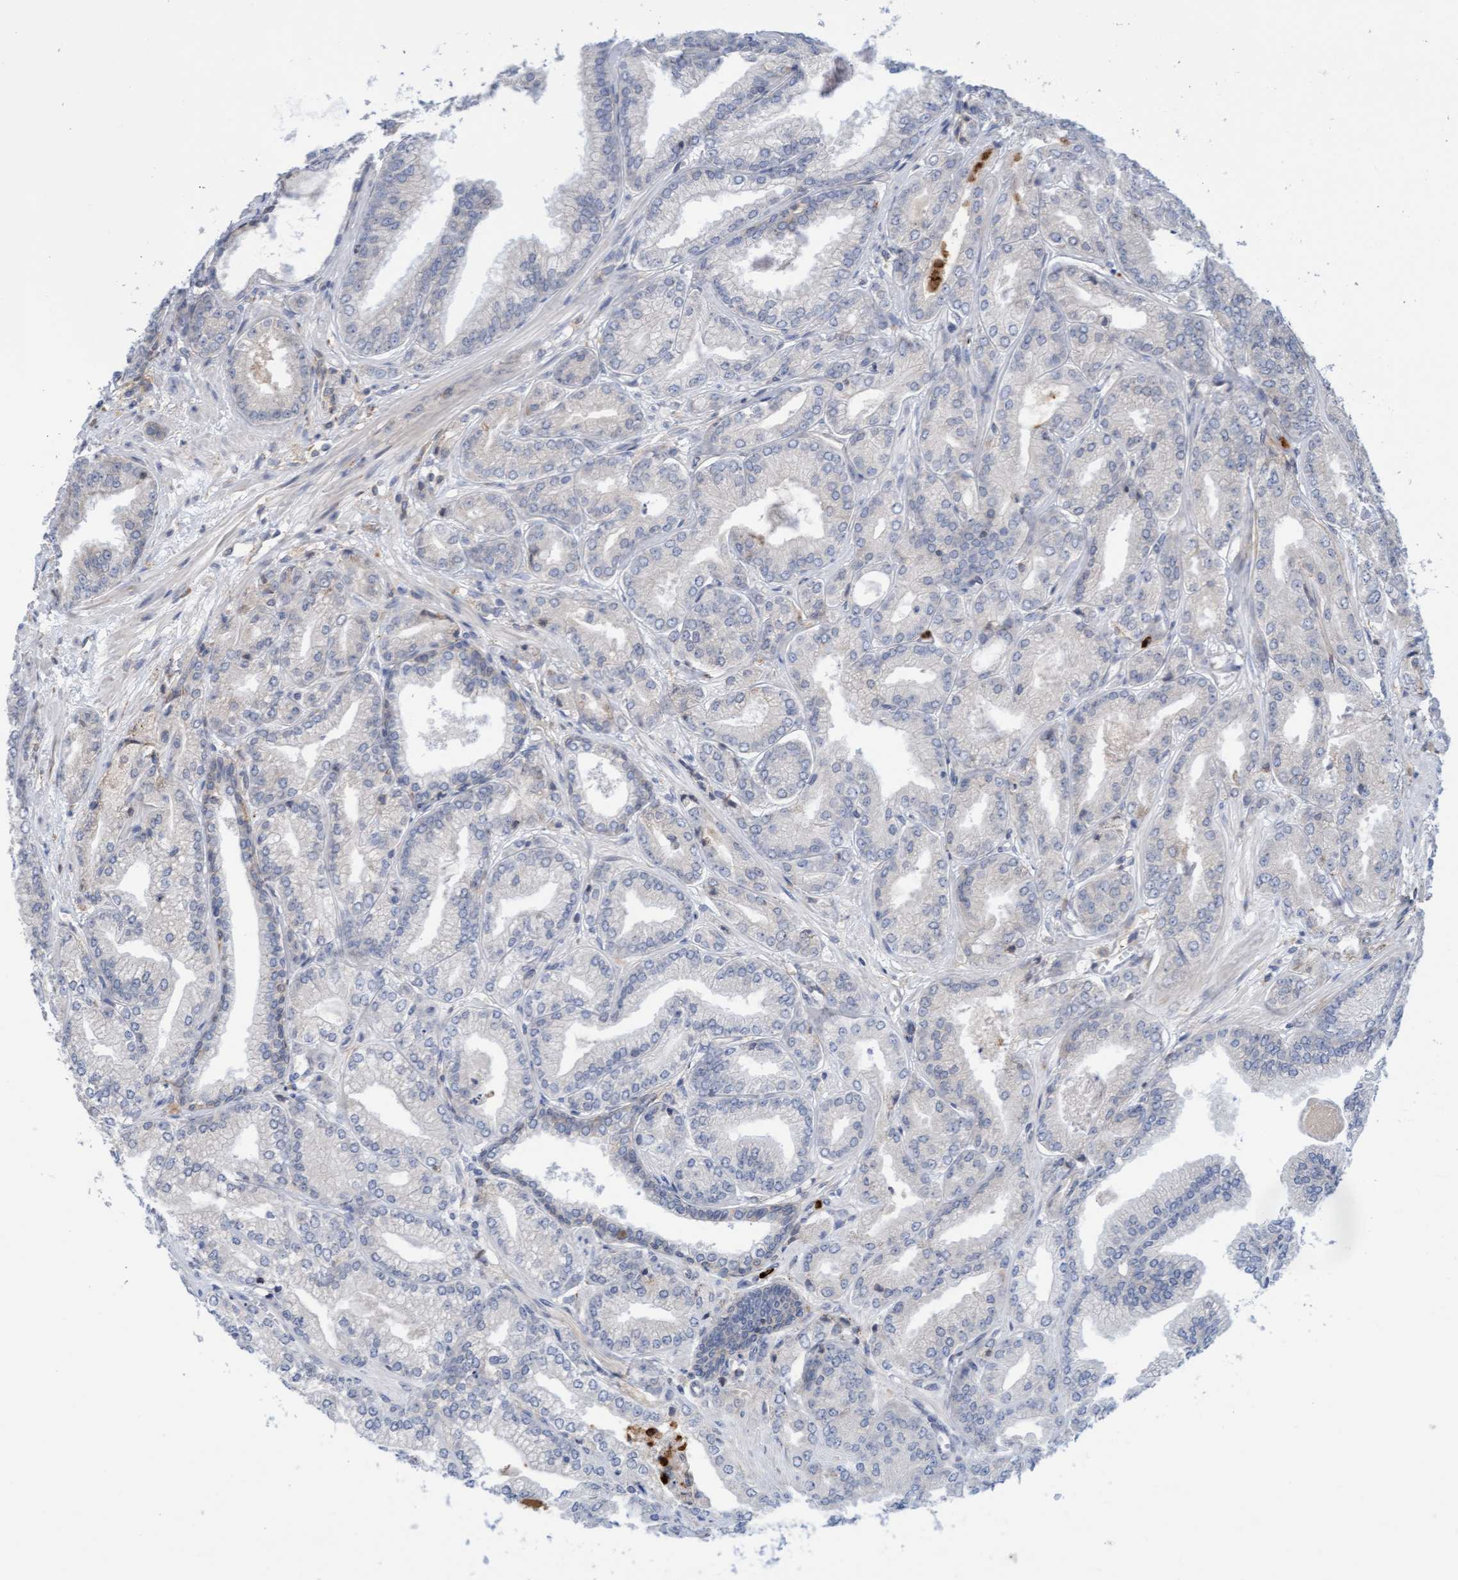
{"staining": {"intensity": "negative", "quantity": "none", "location": "none"}, "tissue": "prostate cancer", "cell_type": "Tumor cells", "image_type": "cancer", "snomed": [{"axis": "morphology", "description": "Adenocarcinoma, Low grade"}, {"axis": "topography", "description": "Prostate"}], "caption": "An image of prostate cancer stained for a protein shows no brown staining in tumor cells.", "gene": "MMP8", "patient": {"sex": "male", "age": 52}}